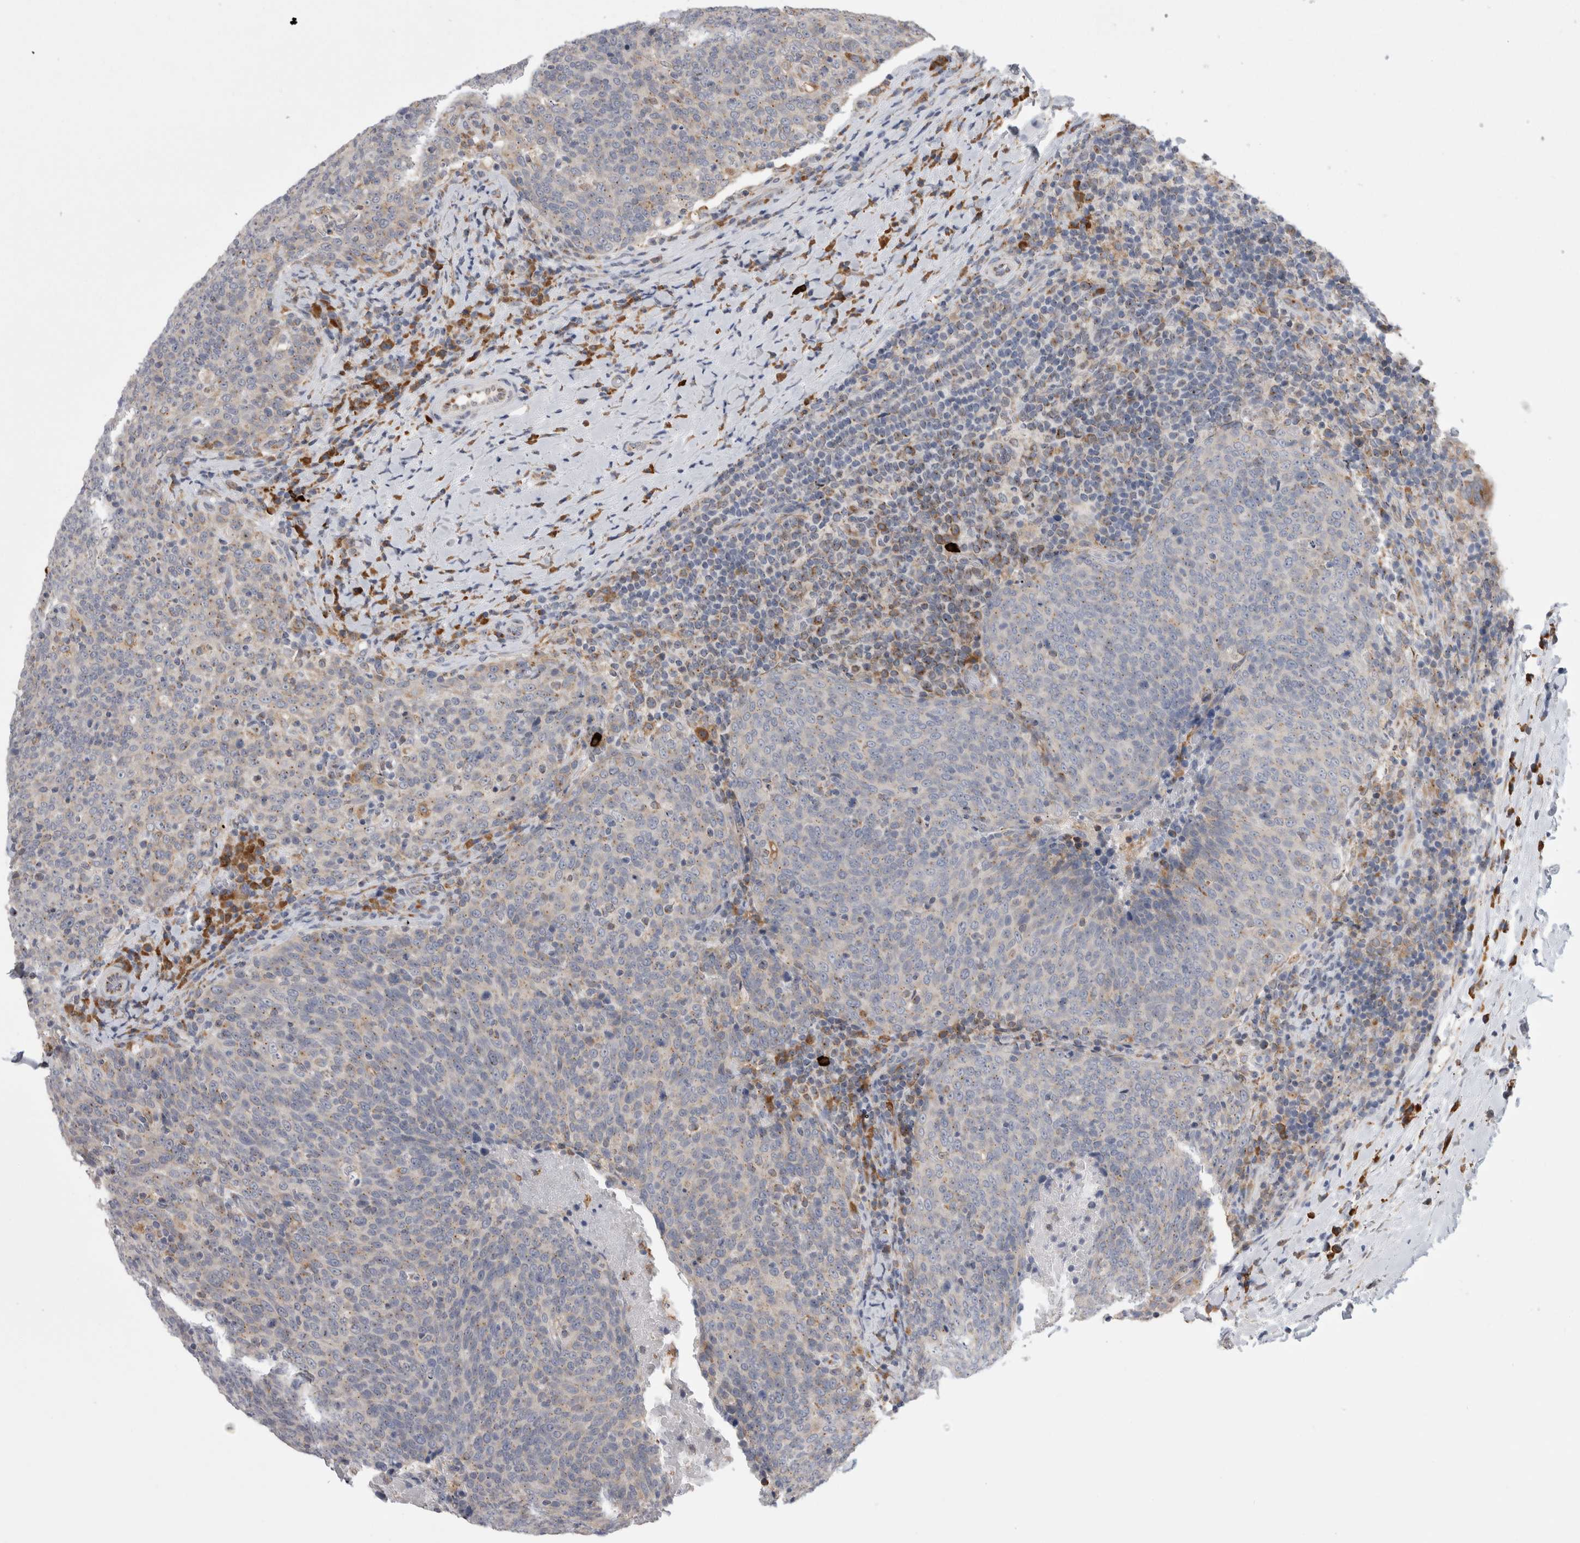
{"staining": {"intensity": "negative", "quantity": "none", "location": "none"}, "tissue": "head and neck cancer", "cell_type": "Tumor cells", "image_type": "cancer", "snomed": [{"axis": "morphology", "description": "Squamous cell carcinoma, NOS"}, {"axis": "morphology", "description": "Squamous cell carcinoma, metastatic, NOS"}, {"axis": "topography", "description": "Lymph node"}, {"axis": "topography", "description": "Head-Neck"}], "caption": "High power microscopy micrograph of an IHC image of head and neck squamous cell carcinoma, revealing no significant positivity in tumor cells.", "gene": "ZNF341", "patient": {"sex": "male", "age": 62}}